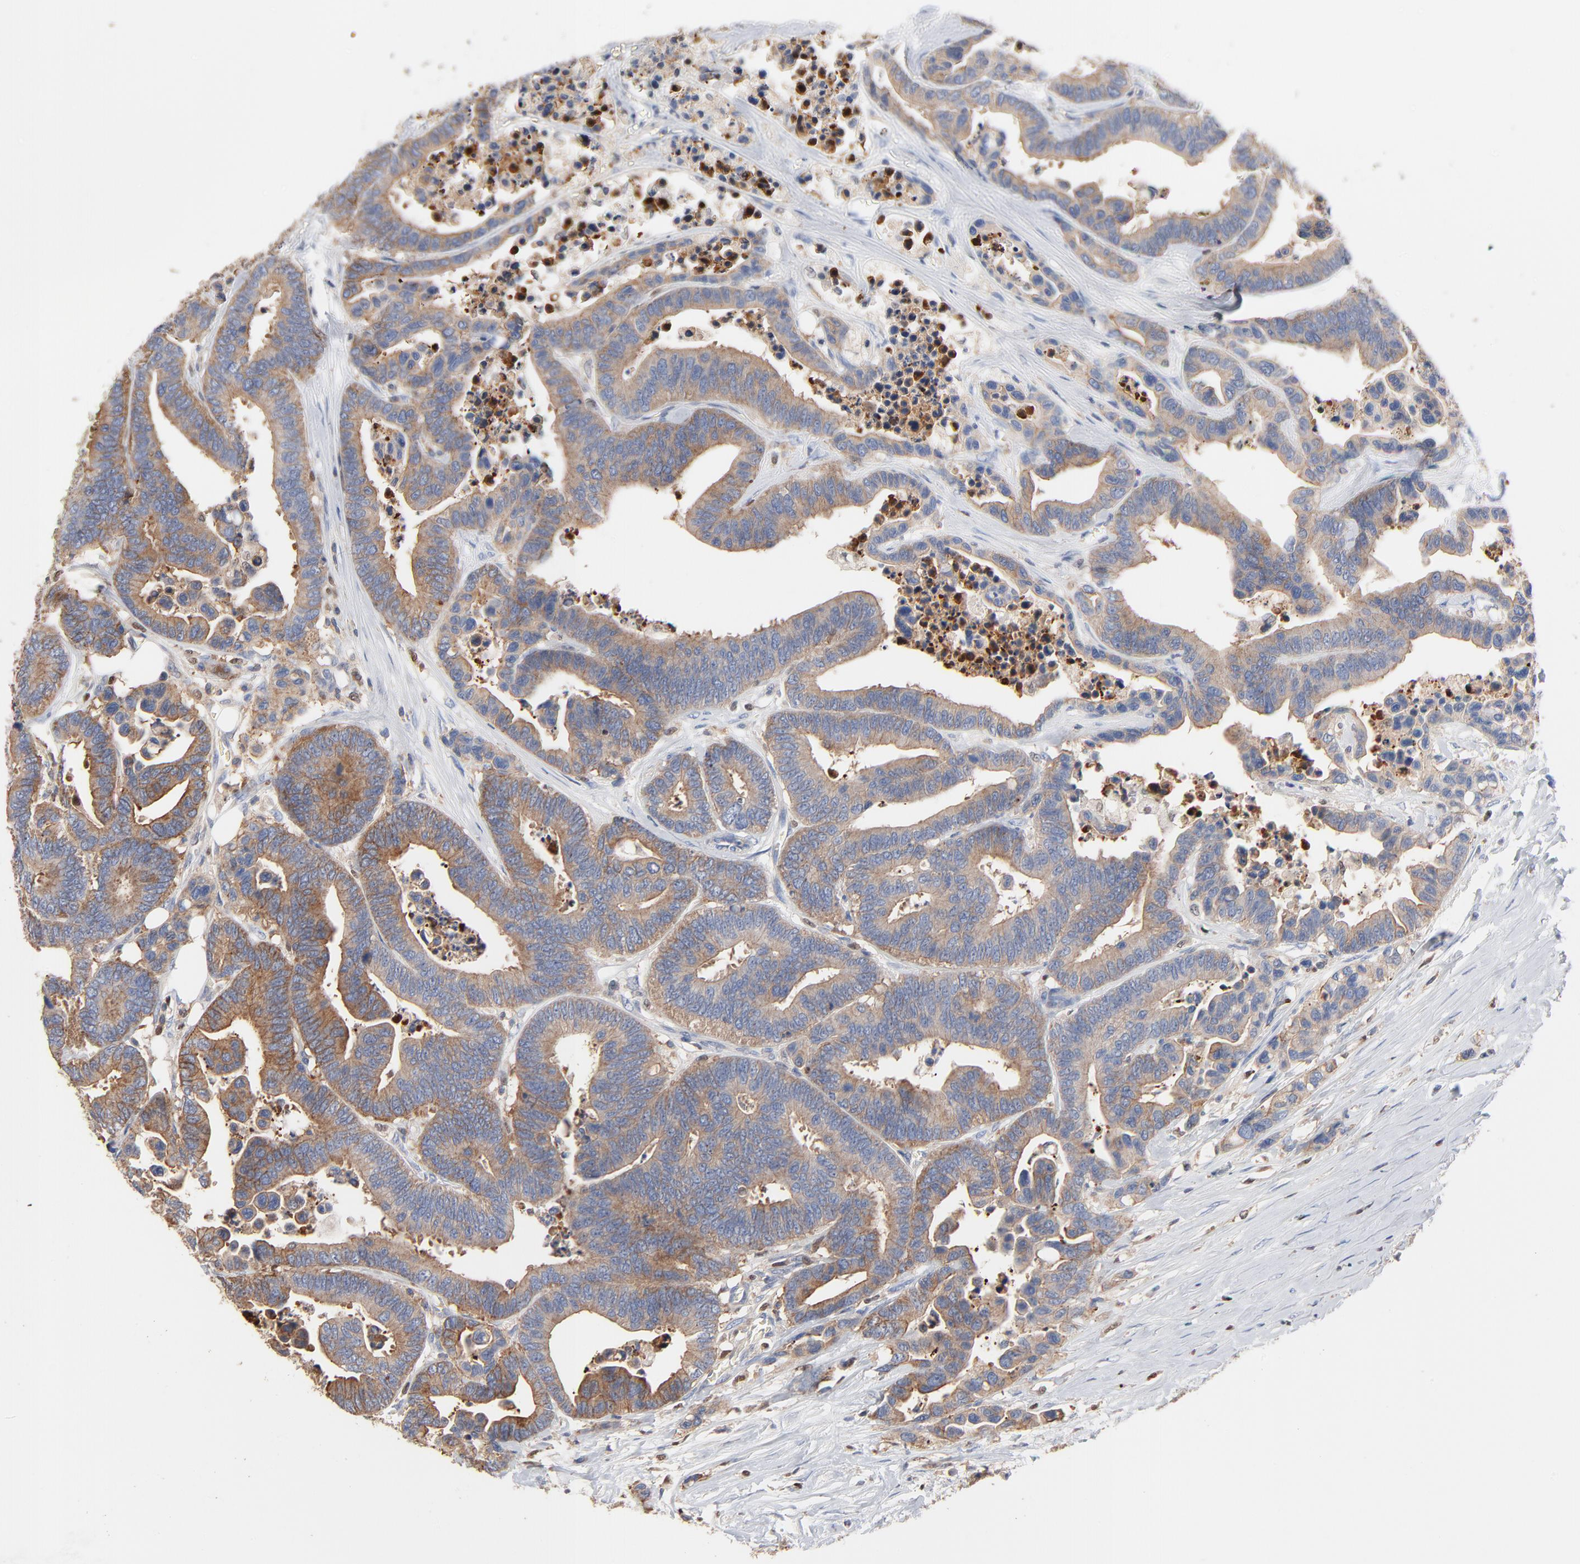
{"staining": {"intensity": "weak", "quantity": ">75%", "location": "cytoplasmic/membranous"}, "tissue": "colorectal cancer", "cell_type": "Tumor cells", "image_type": "cancer", "snomed": [{"axis": "morphology", "description": "Adenocarcinoma, NOS"}, {"axis": "topography", "description": "Colon"}], "caption": "Colorectal cancer stained for a protein (brown) demonstrates weak cytoplasmic/membranous positive positivity in about >75% of tumor cells.", "gene": "ARHGEF6", "patient": {"sex": "male", "age": 82}}